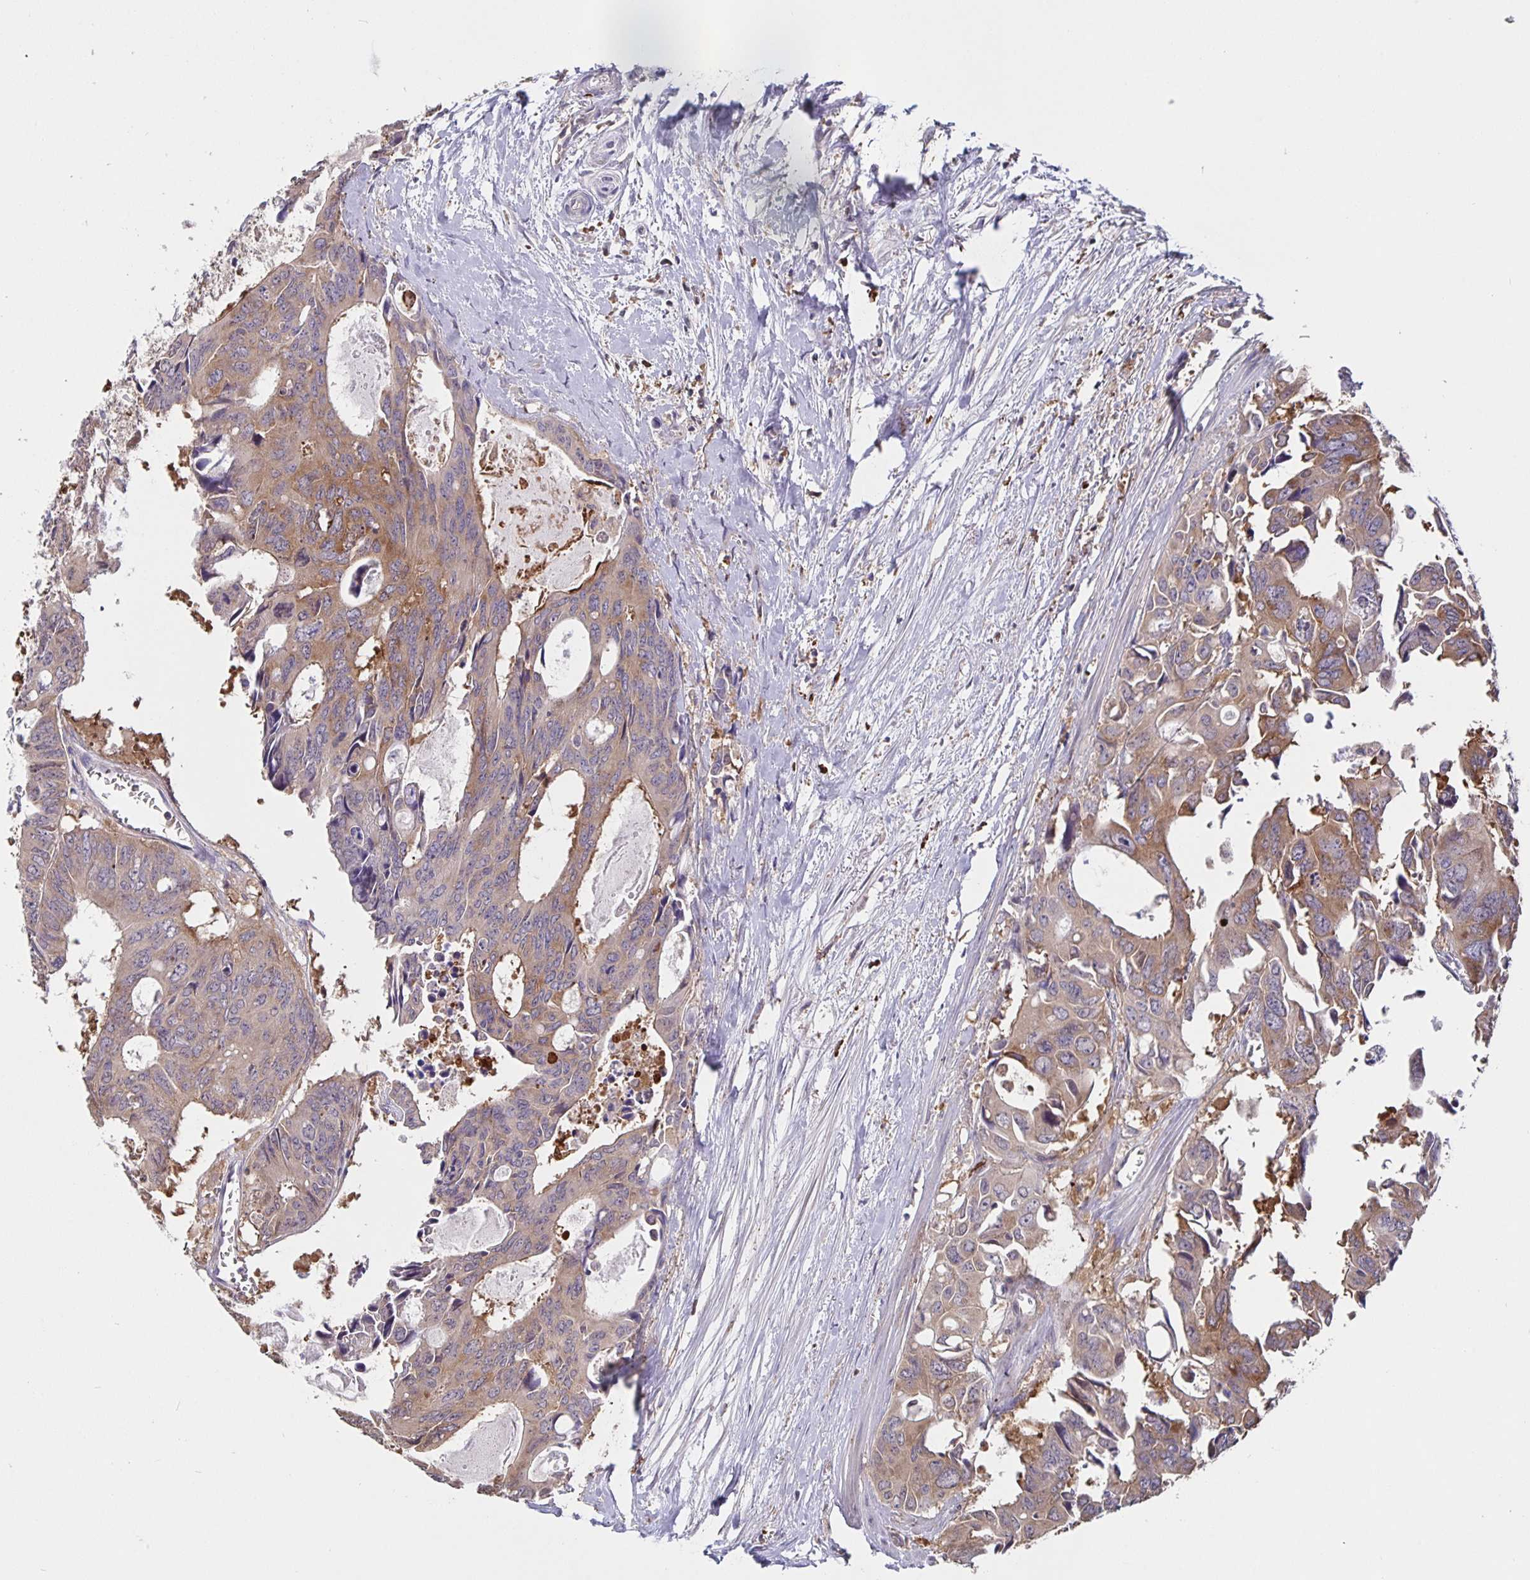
{"staining": {"intensity": "moderate", "quantity": ">75%", "location": "cytoplasmic/membranous"}, "tissue": "colorectal cancer", "cell_type": "Tumor cells", "image_type": "cancer", "snomed": [{"axis": "morphology", "description": "Adenocarcinoma, NOS"}, {"axis": "topography", "description": "Rectum"}], "caption": "Adenocarcinoma (colorectal) stained with a protein marker exhibits moderate staining in tumor cells.", "gene": "FEM1C", "patient": {"sex": "male", "age": 76}}